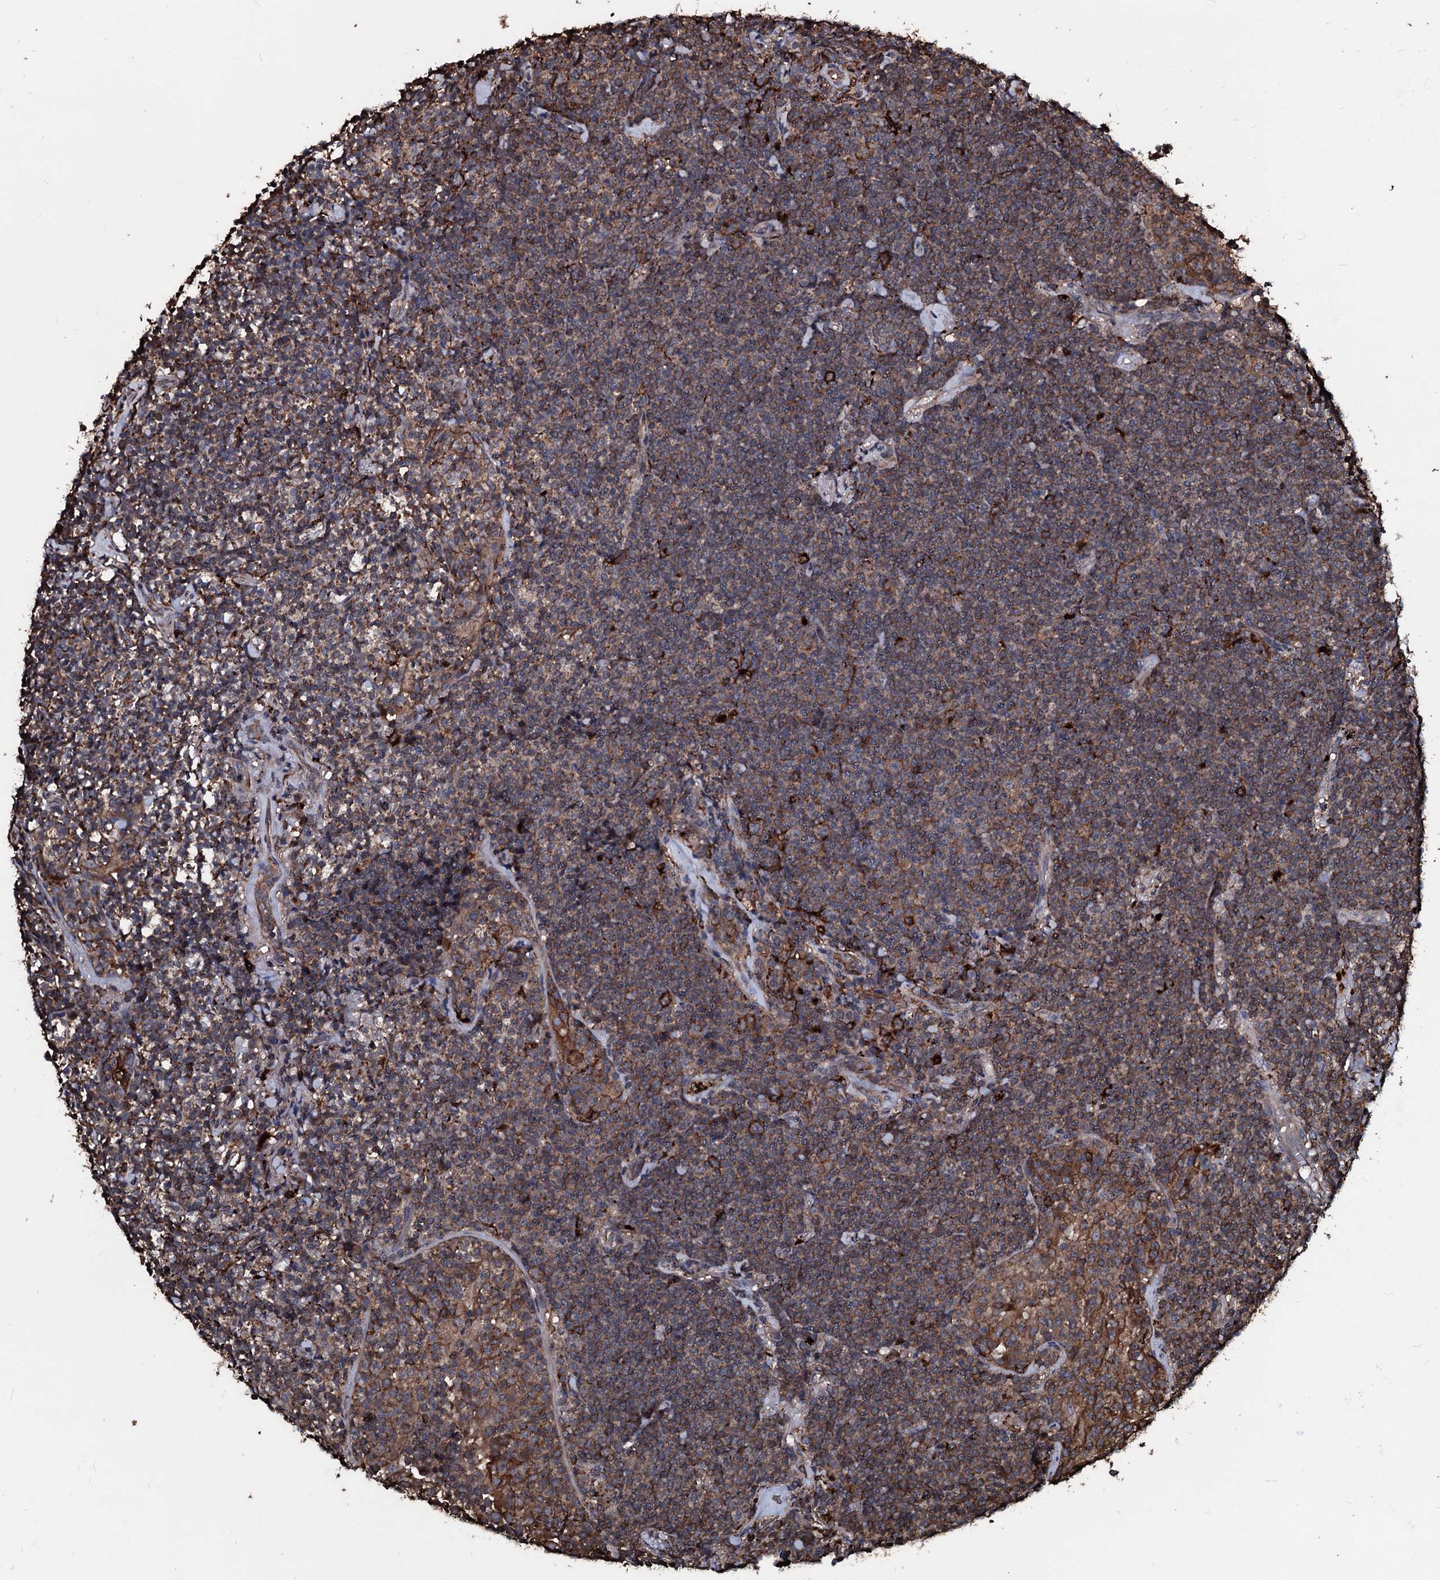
{"staining": {"intensity": "moderate", "quantity": ">75%", "location": "cytoplasmic/membranous"}, "tissue": "lymphoma", "cell_type": "Tumor cells", "image_type": "cancer", "snomed": [{"axis": "morphology", "description": "Malignant lymphoma, non-Hodgkin's type, Low grade"}, {"axis": "topography", "description": "Lung"}], "caption": "The immunohistochemical stain shows moderate cytoplasmic/membranous expression in tumor cells of lymphoma tissue.", "gene": "TPGS2", "patient": {"sex": "female", "age": 71}}